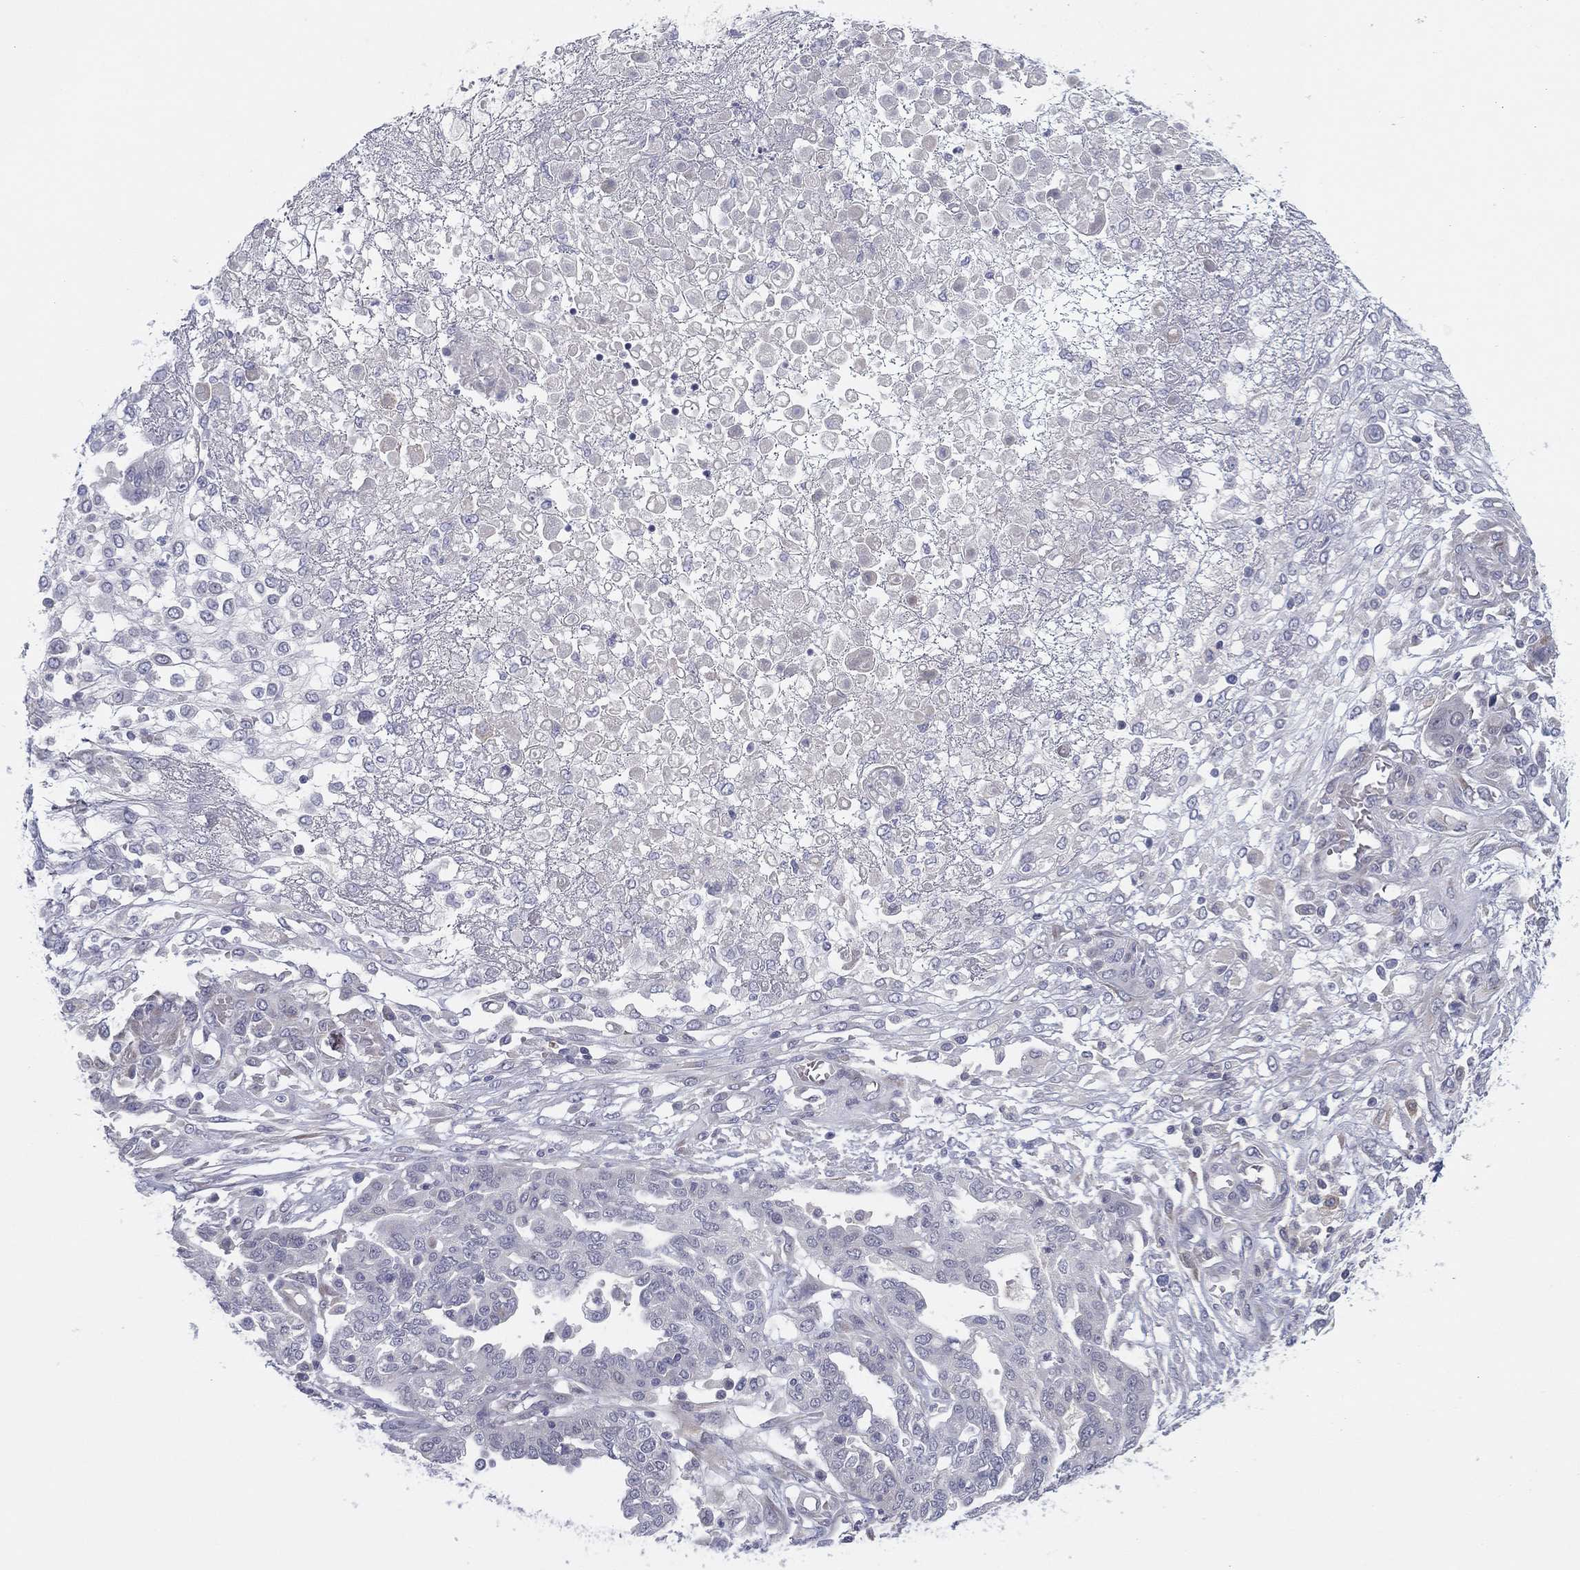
{"staining": {"intensity": "negative", "quantity": "none", "location": "none"}, "tissue": "ovarian cancer", "cell_type": "Tumor cells", "image_type": "cancer", "snomed": [{"axis": "morphology", "description": "Cystadenocarcinoma, serous, NOS"}, {"axis": "topography", "description": "Ovary"}], "caption": "An IHC image of ovarian cancer (serous cystadenocarcinoma) is shown. There is no staining in tumor cells of ovarian cancer (serous cystadenocarcinoma).", "gene": "MLF1", "patient": {"sex": "female", "age": 67}}